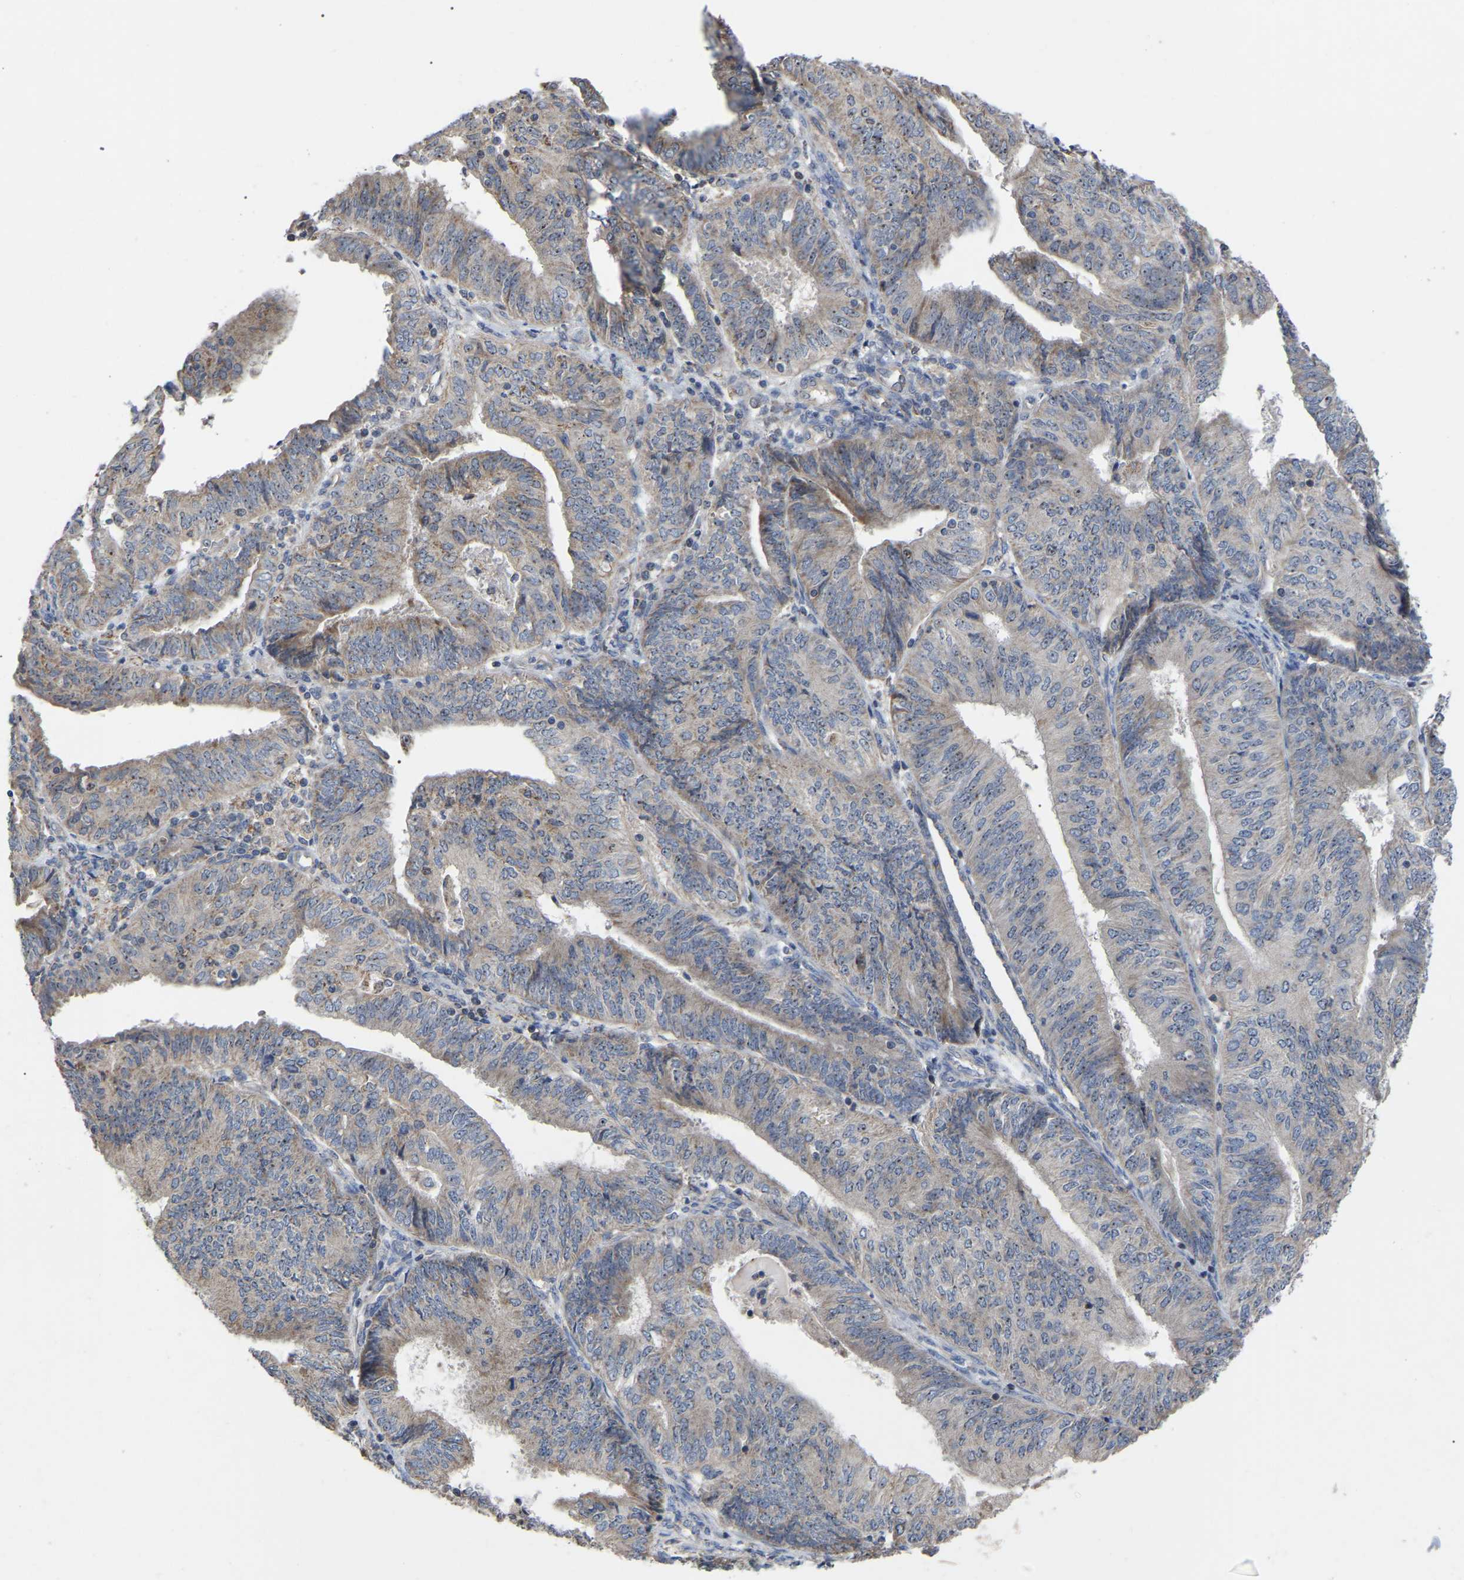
{"staining": {"intensity": "weak", "quantity": ">75%", "location": "cytoplasmic/membranous,nuclear"}, "tissue": "endometrial cancer", "cell_type": "Tumor cells", "image_type": "cancer", "snomed": [{"axis": "morphology", "description": "Adenocarcinoma, NOS"}, {"axis": "topography", "description": "Endometrium"}], "caption": "Protein staining of endometrial cancer tissue displays weak cytoplasmic/membranous and nuclear positivity in approximately >75% of tumor cells.", "gene": "NOP53", "patient": {"sex": "female", "age": 58}}